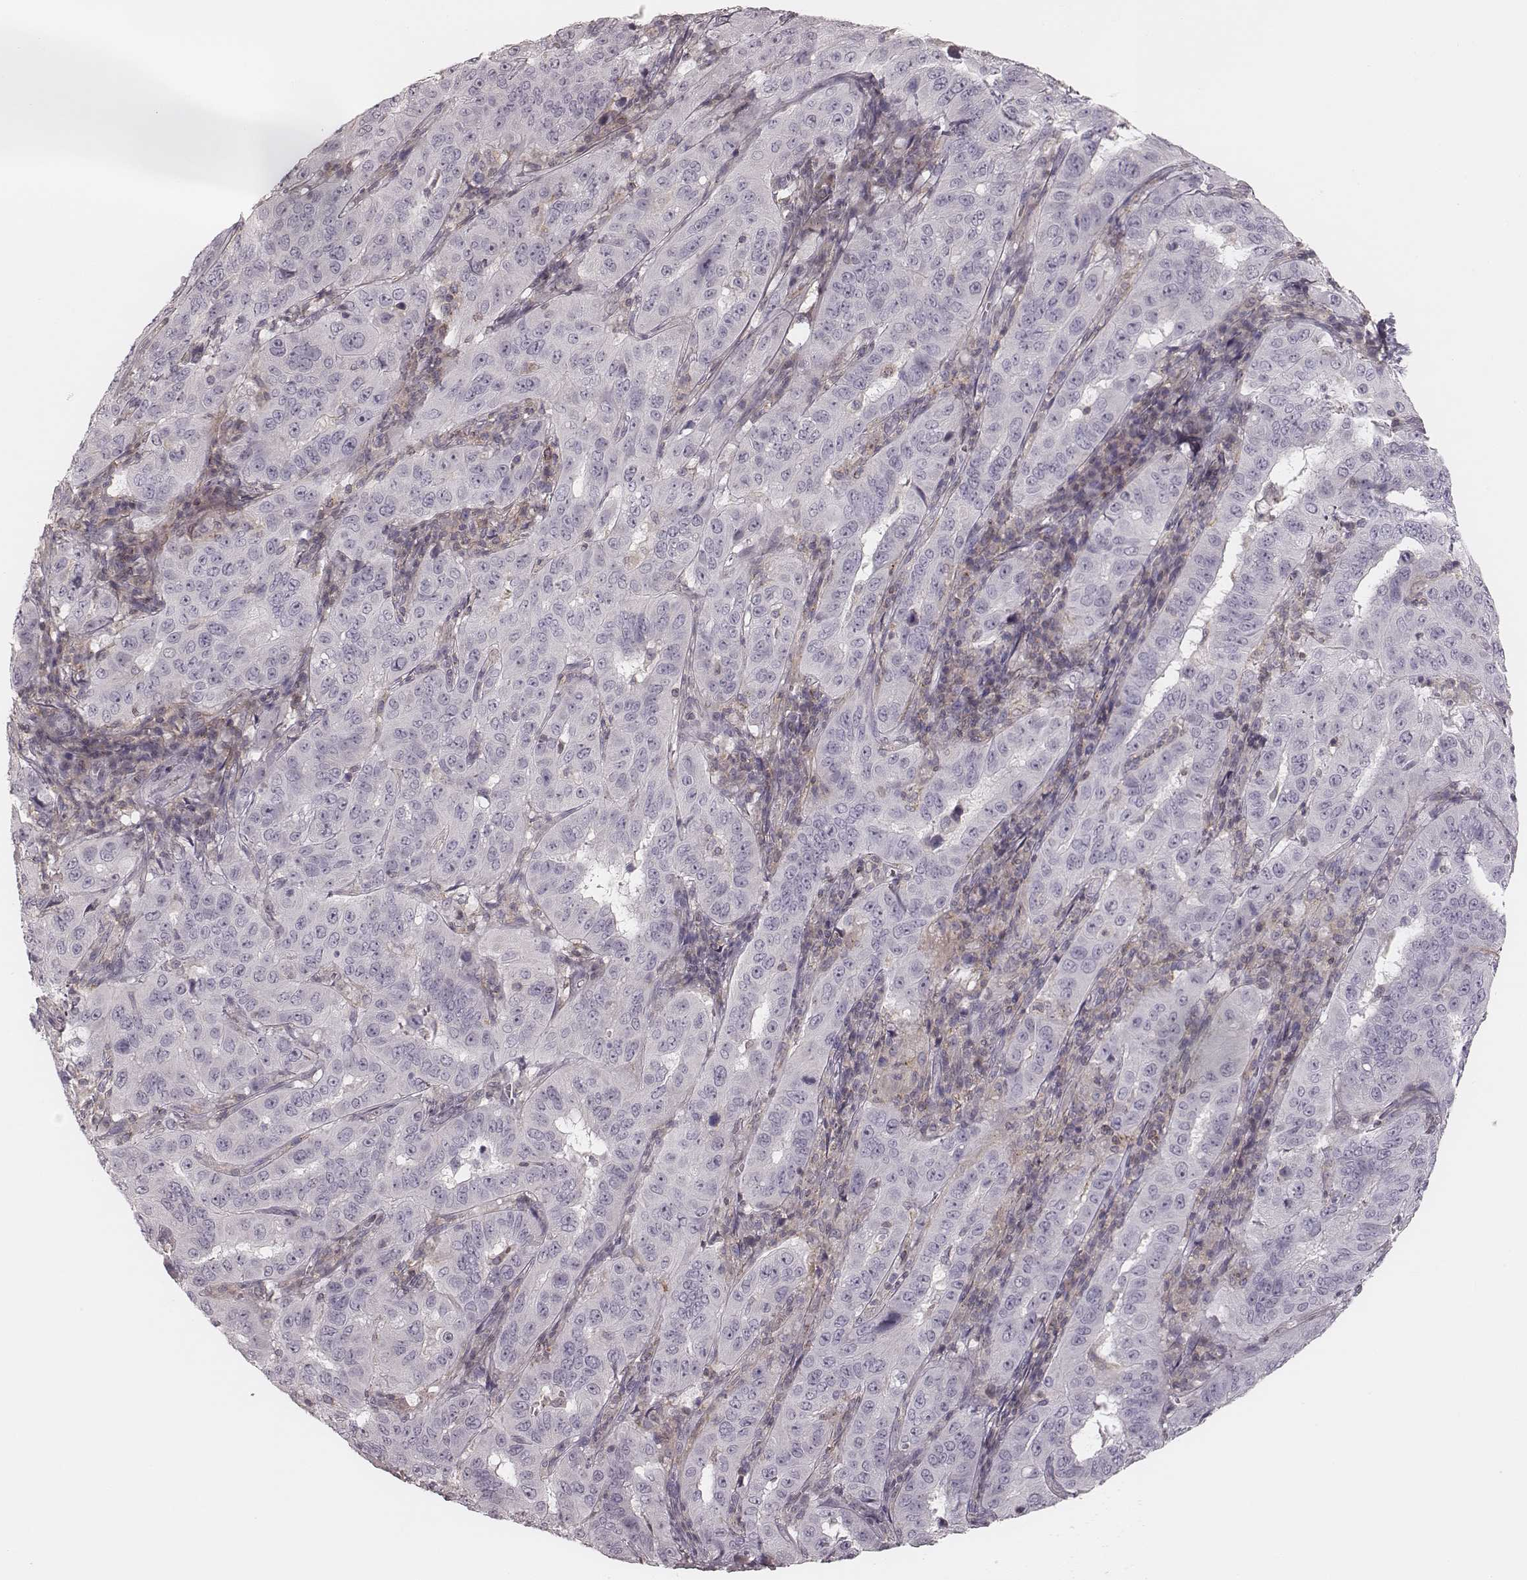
{"staining": {"intensity": "negative", "quantity": "none", "location": "none"}, "tissue": "pancreatic cancer", "cell_type": "Tumor cells", "image_type": "cancer", "snomed": [{"axis": "morphology", "description": "Adenocarcinoma, NOS"}, {"axis": "topography", "description": "Pancreas"}], "caption": "High magnification brightfield microscopy of pancreatic cancer (adenocarcinoma) stained with DAB (brown) and counterstained with hematoxylin (blue): tumor cells show no significant staining.", "gene": "MSX1", "patient": {"sex": "male", "age": 63}}